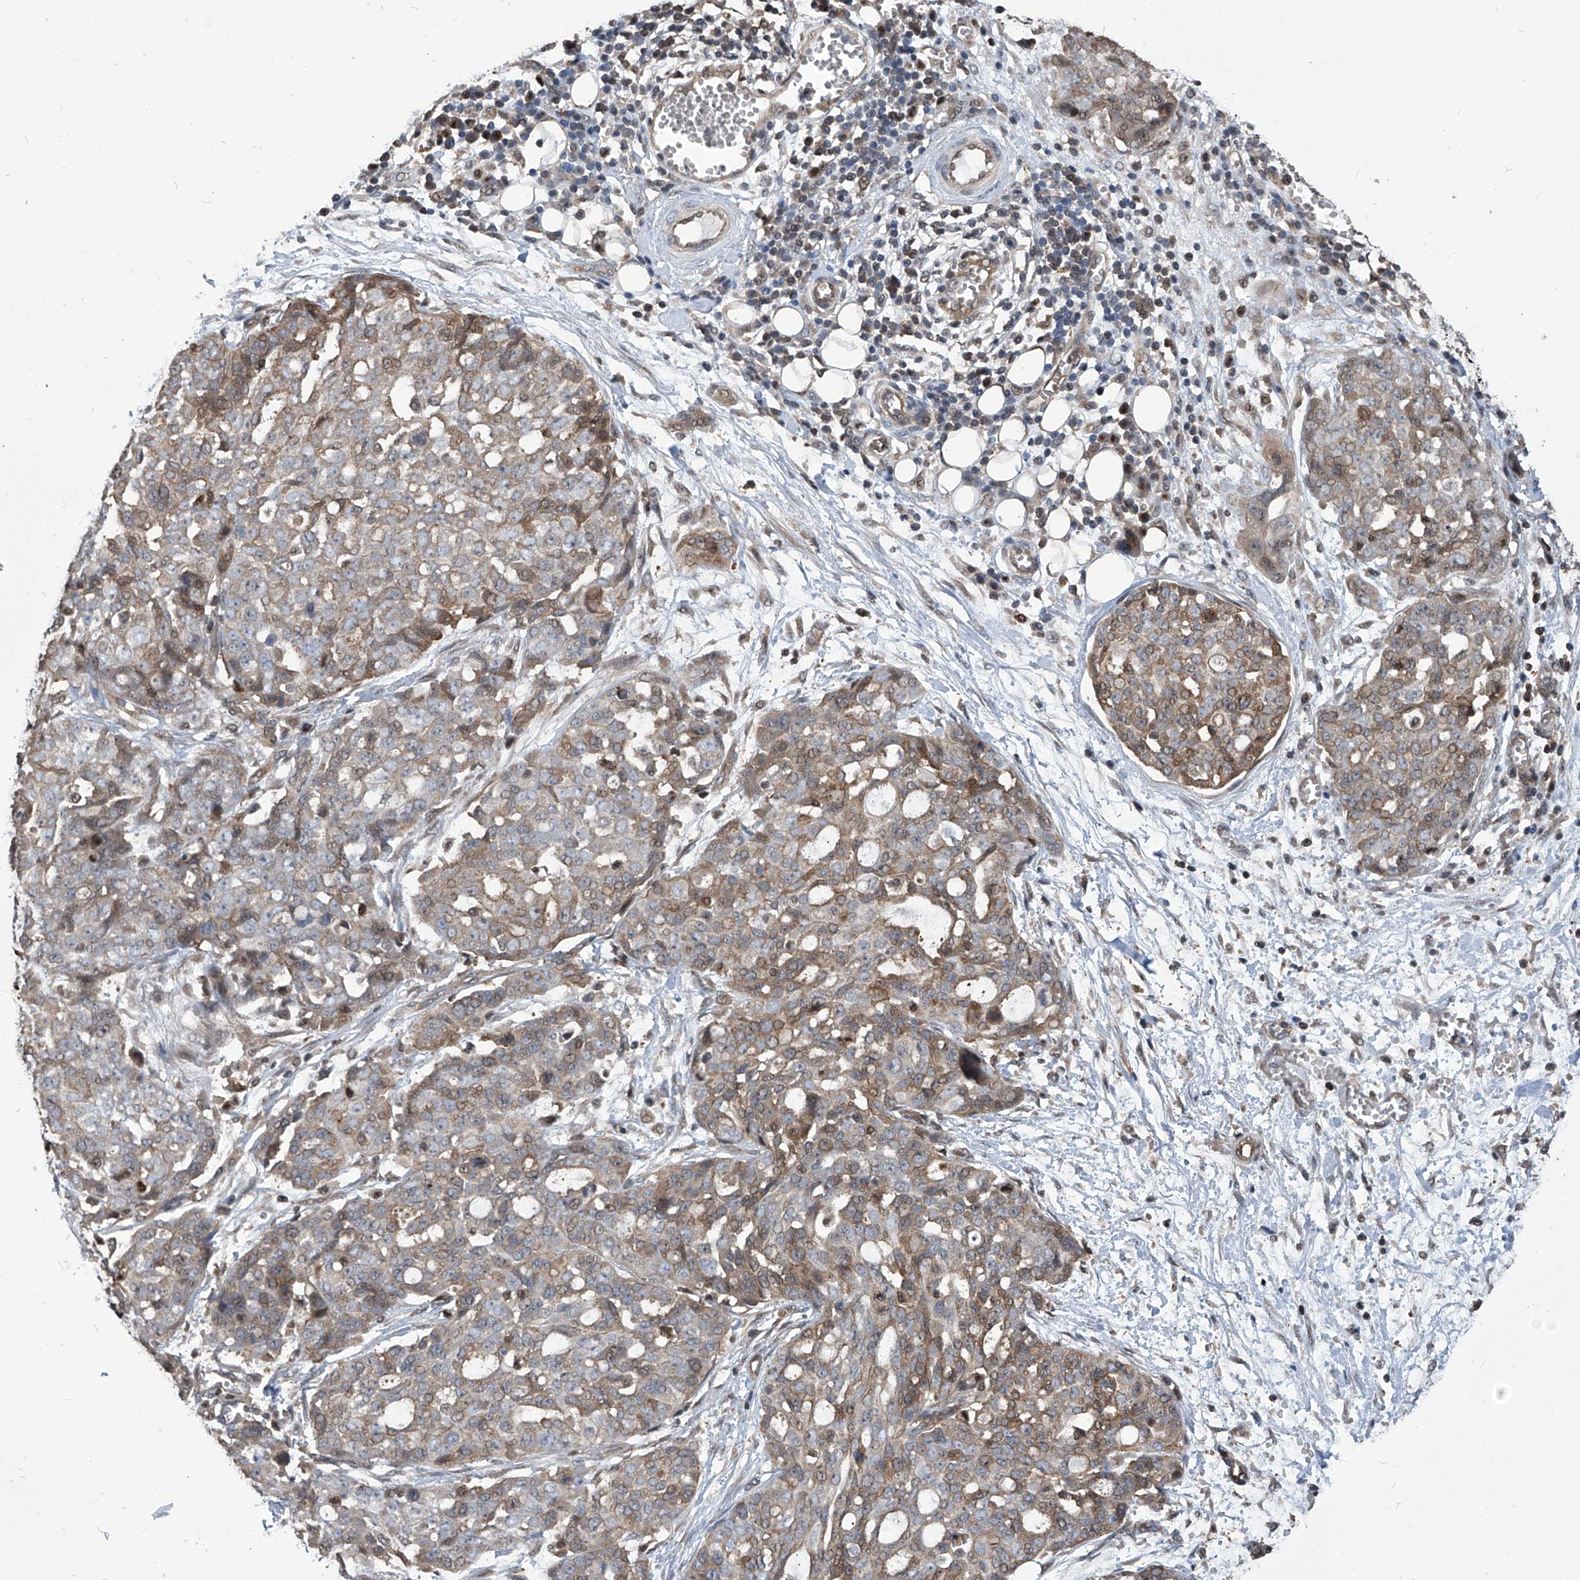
{"staining": {"intensity": "weak", "quantity": "<25%", "location": "cytoplasmic/membranous"}, "tissue": "ovarian cancer", "cell_type": "Tumor cells", "image_type": "cancer", "snomed": [{"axis": "morphology", "description": "Cystadenocarcinoma, serous, NOS"}, {"axis": "topography", "description": "Soft tissue"}, {"axis": "topography", "description": "Ovary"}], "caption": "Tumor cells show no significant protein positivity in ovarian cancer (serous cystadenocarcinoma). Nuclei are stained in blue.", "gene": "PSMB1", "patient": {"sex": "female", "age": 57}}